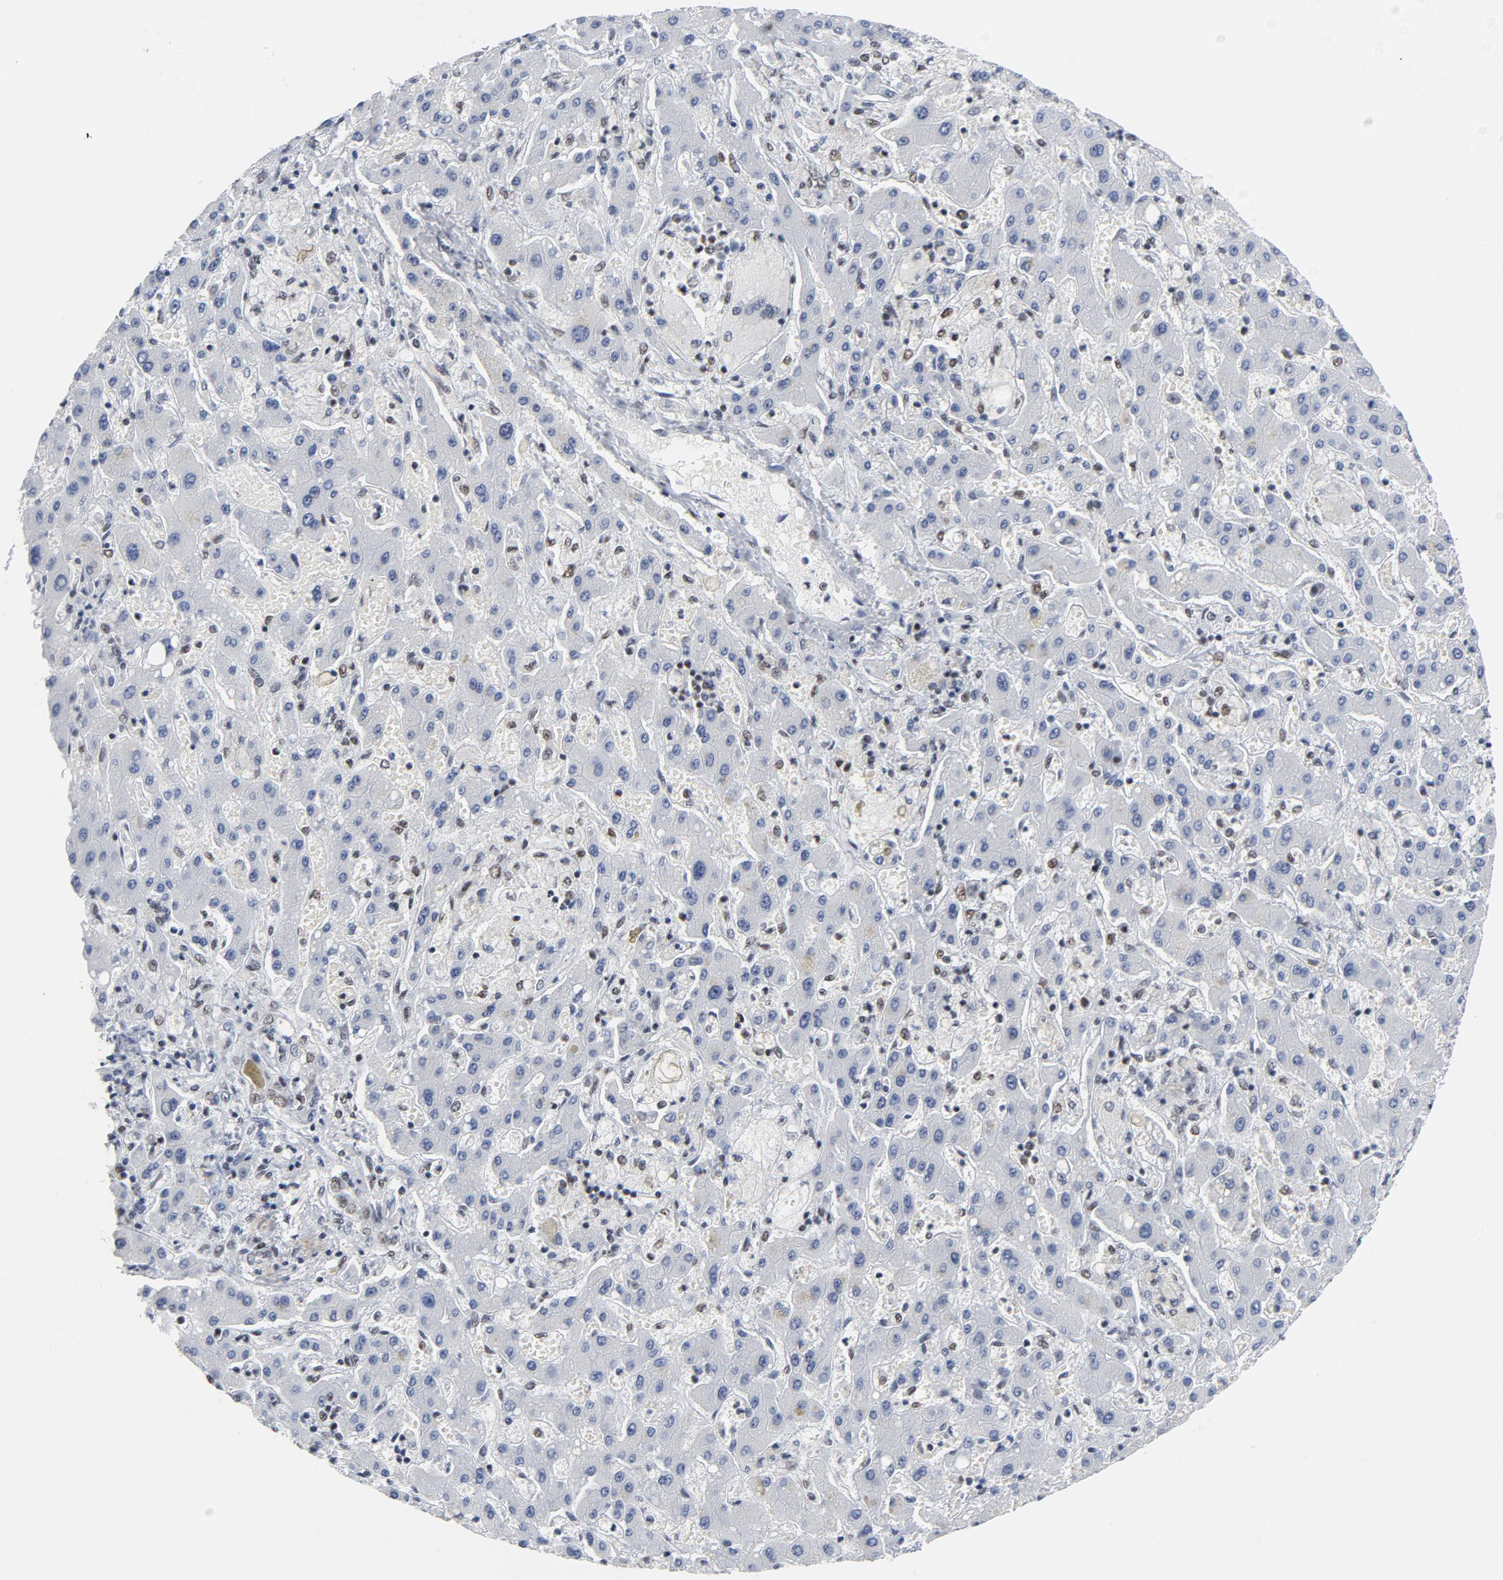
{"staining": {"intensity": "moderate", "quantity": "<25%", "location": "nuclear"}, "tissue": "liver cancer", "cell_type": "Tumor cells", "image_type": "cancer", "snomed": [{"axis": "morphology", "description": "Cholangiocarcinoma"}, {"axis": "topography", "description": "Liver"}], "caption": "Cholangiocarcinoma (liver) was stained to show a protein in brown. There is low levels of moderate nuclear staining in about <25% of tumor cells.", "gene": "CSTF2", "patient": {"sex": "male", "age": 50}}